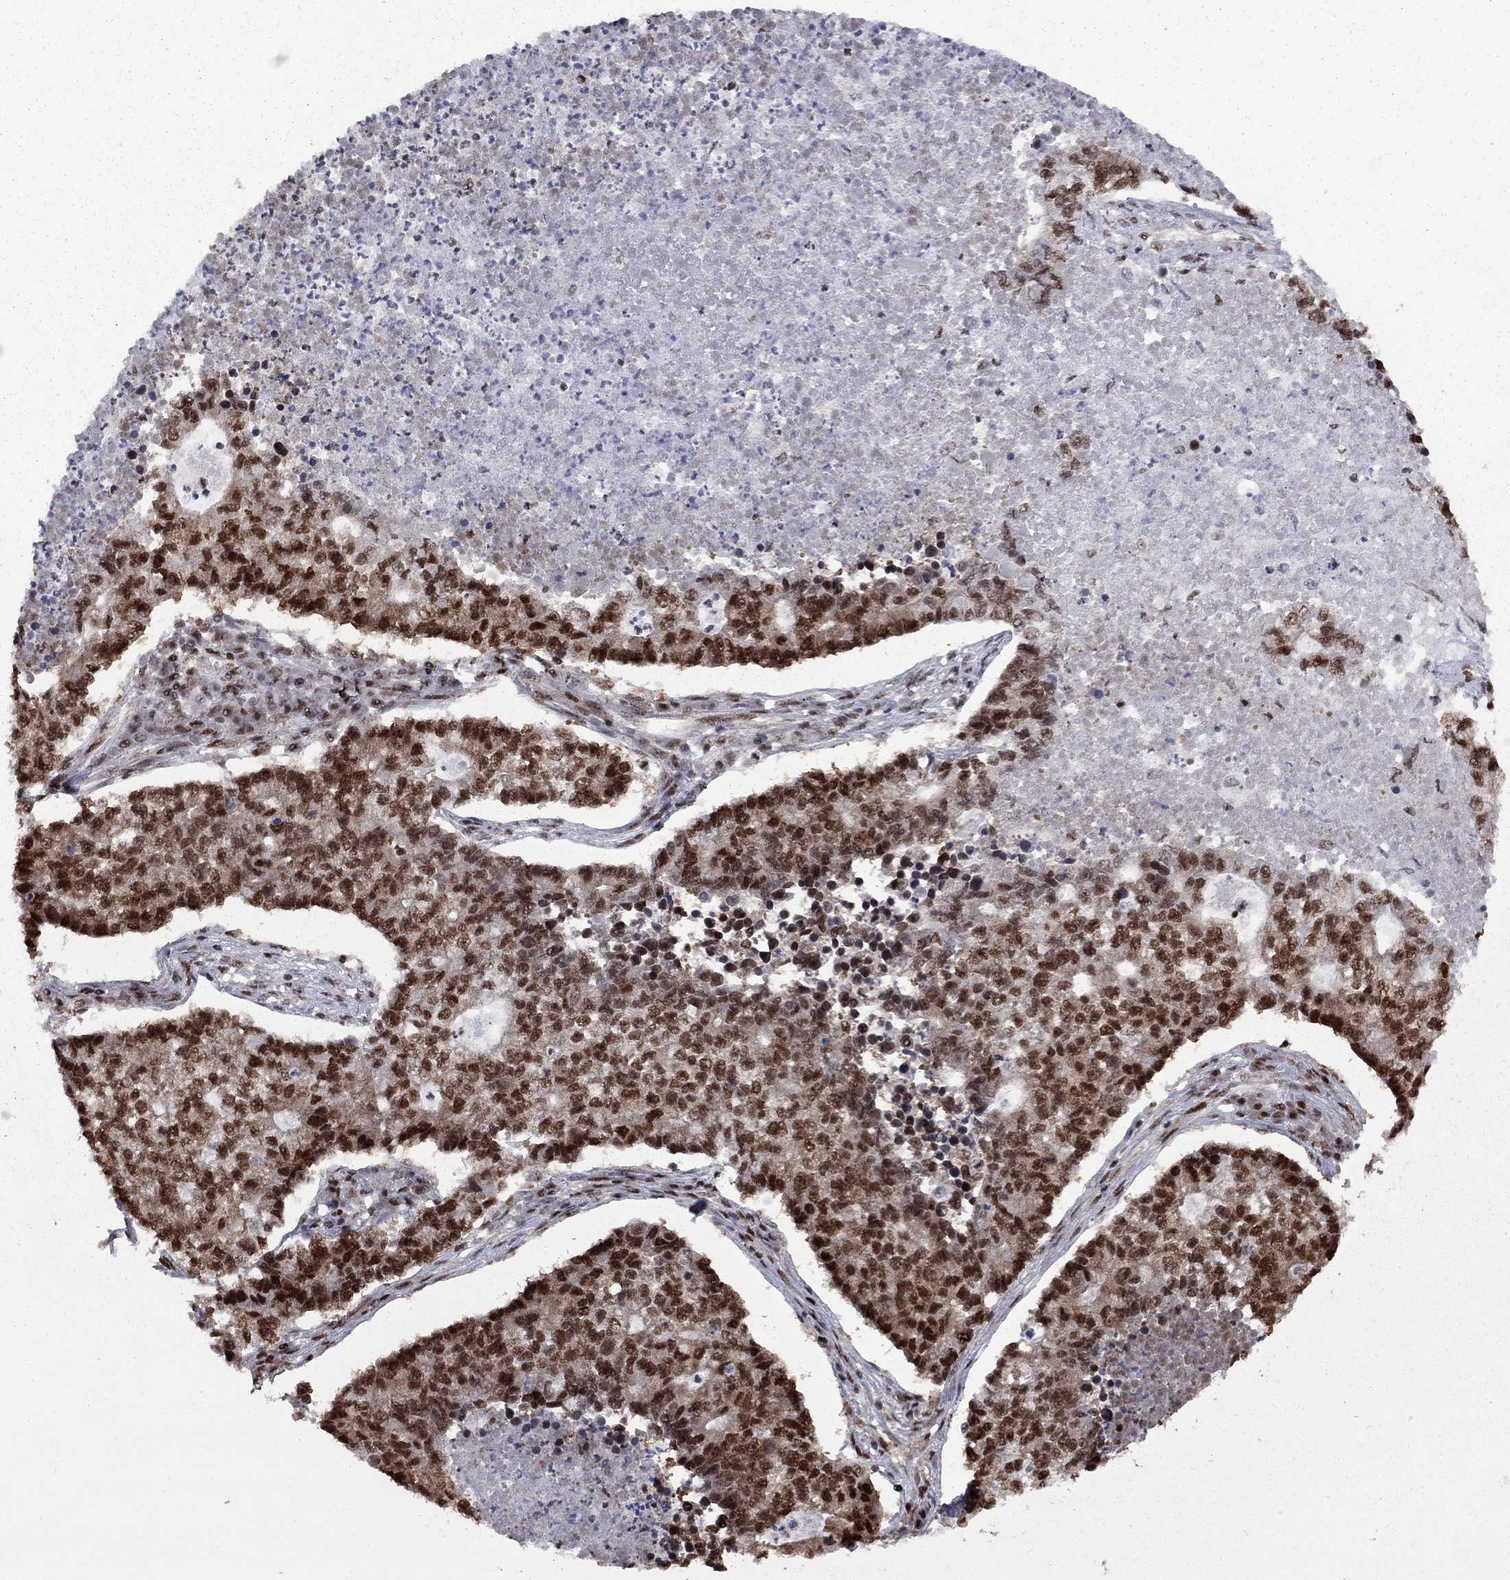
{"staining": {"intensity": "strong", "quantity": ">75%", "location": "nuclear"}, "tissue": "lung cancer", "cell_type": "Tumor cells", "image_type": "cancer", "snomed": [{"axis": "morphology", "description": "Adenocarcinoma, NOS"}, {"axis": "topography", "description": "Lung"}], "caption": "This image exhibits IHC staining of lung cancer, with high strong nuclear positivity in about >75% of tumor cells.", "gene": "MED25", "patient": {"sex": "male", "age": 57}}